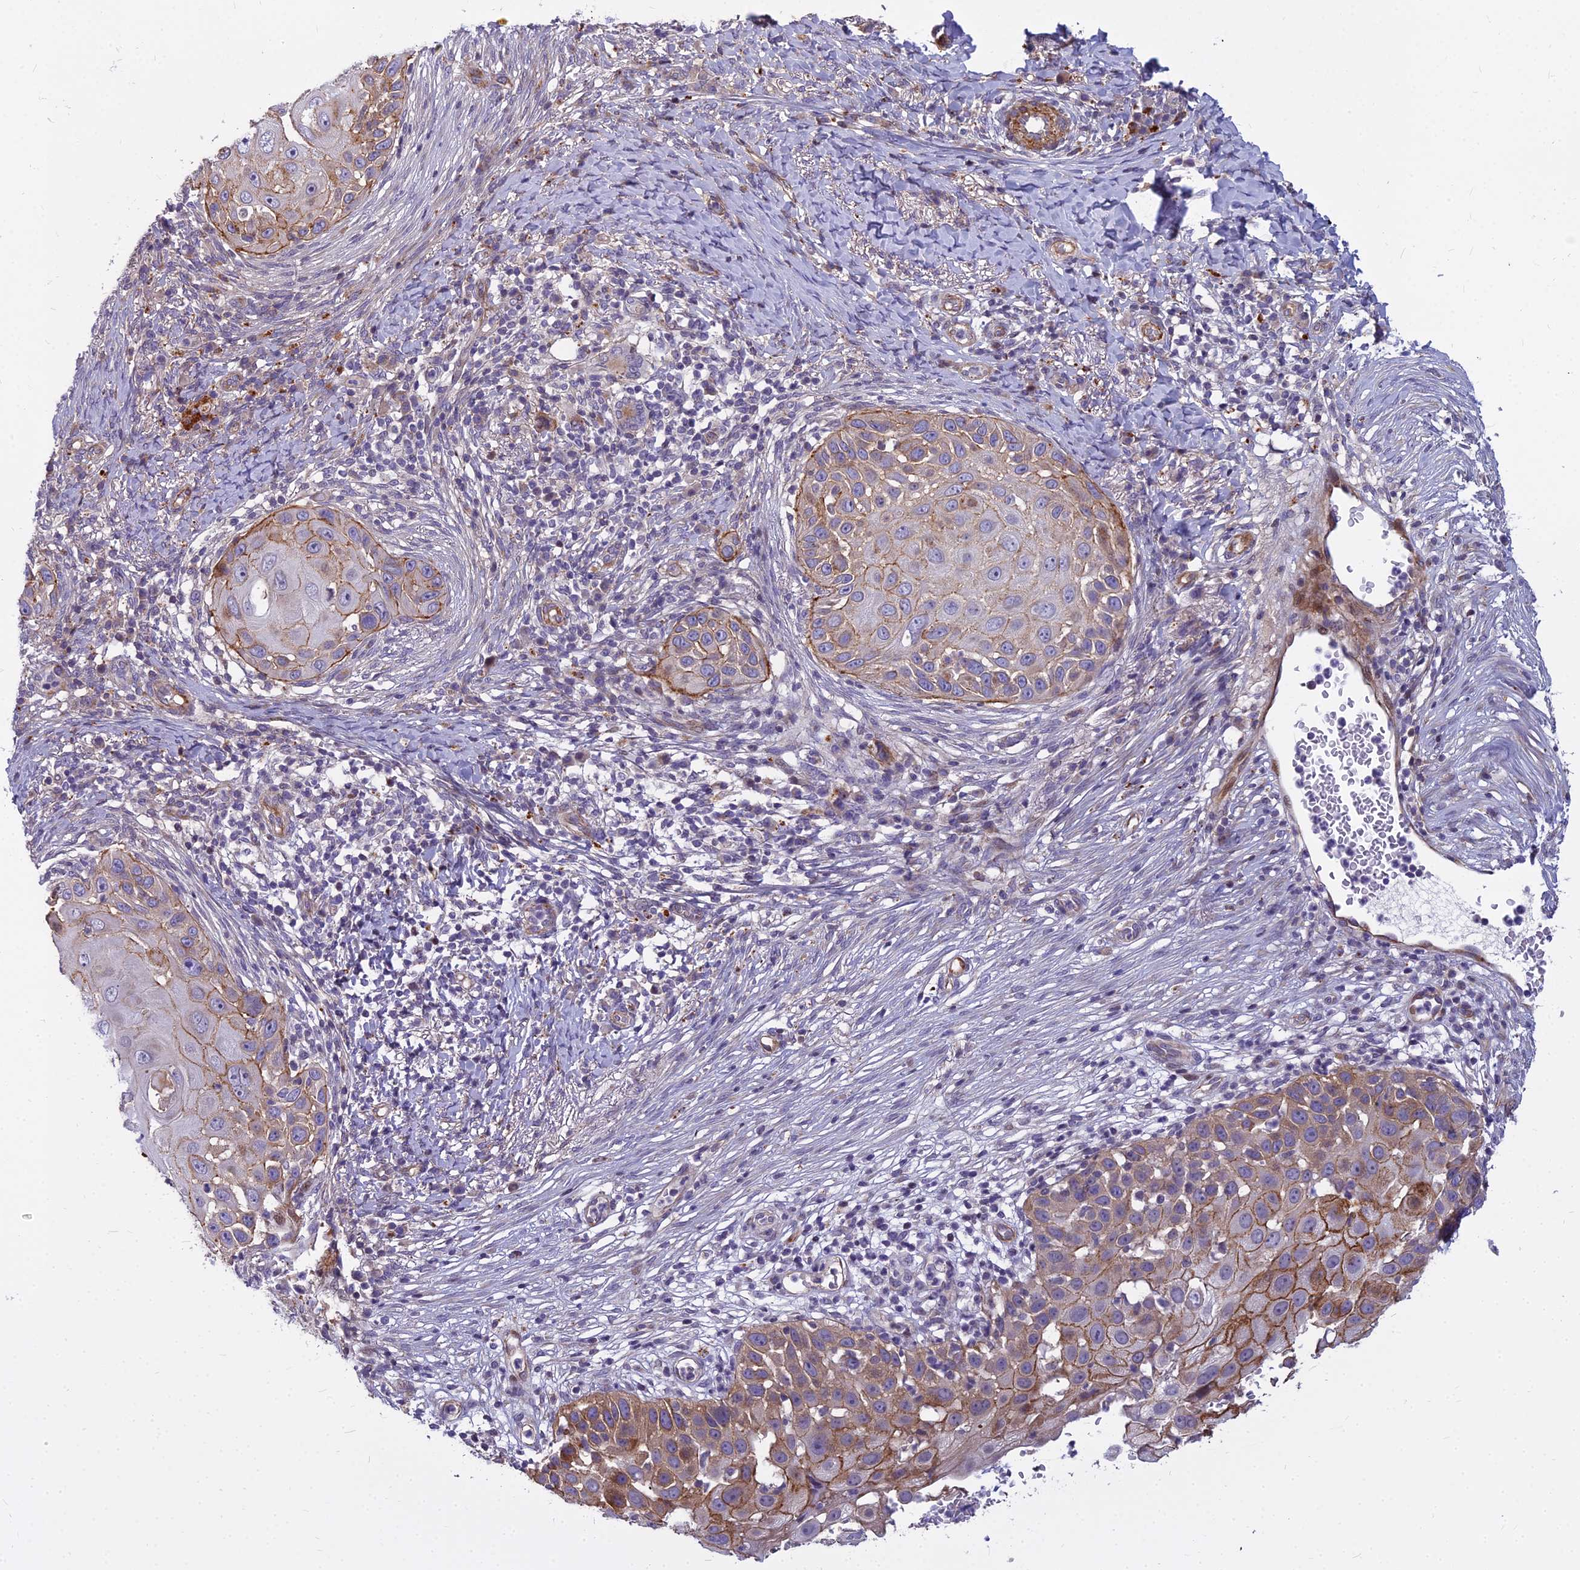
{"staining": {"intensity": "moderate", "quantity": "<25%", "location": "cytoplasmic/membranous"}, "tissue": "skin cancer", "cell_type": "Tumor cells", "image_type": "cancer", "snomed": [{"axis": "morphology", "description": "Squamous cell carcinoma, NOS"}, {"axis": "topography", "description": "Skin"}], "caption": "A micrograph showing moderate cytoplasmic/membranous staining in about <25% of tumor cells in skin squamous cell carcinoma, as visualized by brown immunohistochemical staining.", "gene": "GLYATL3", "patient": {"sex": "female", "age": 44}}